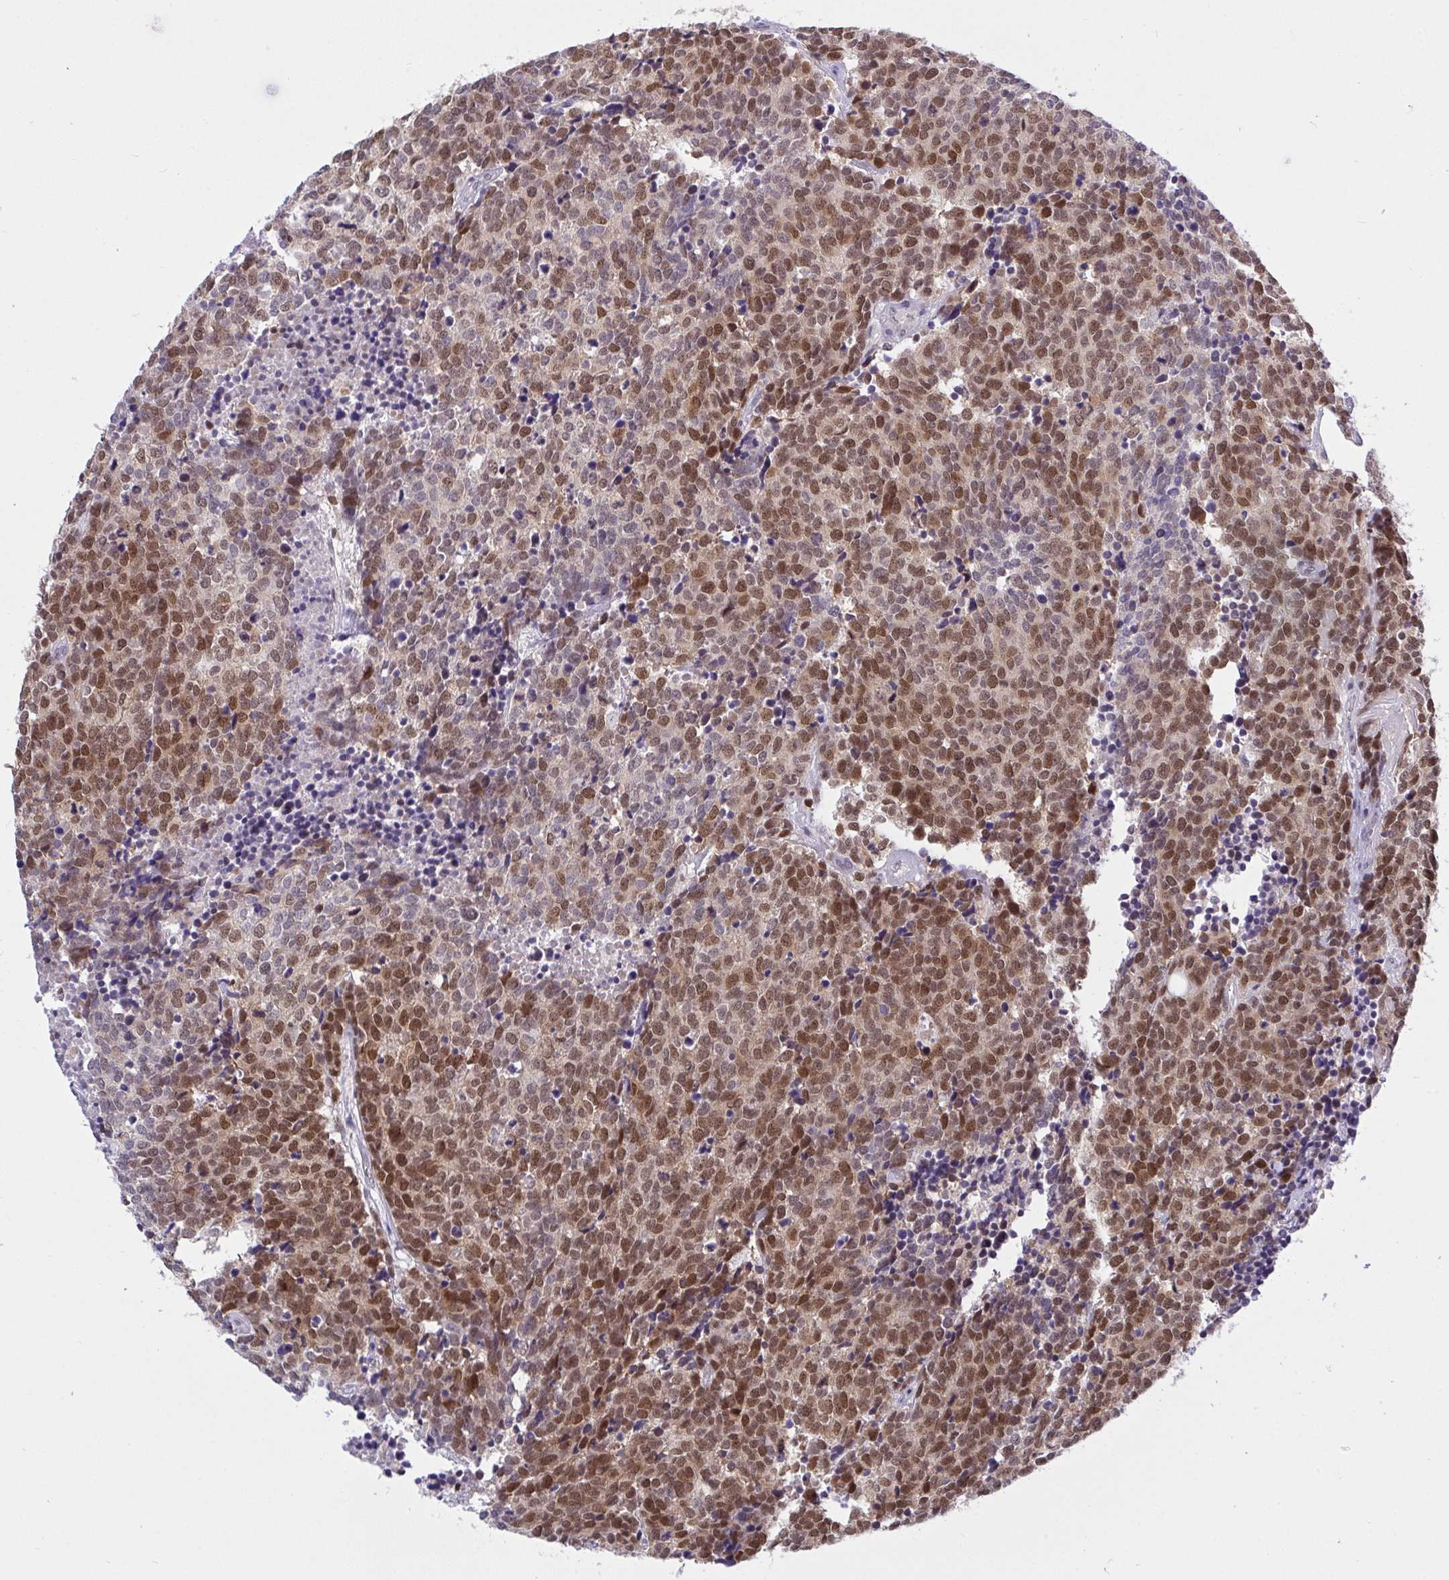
{"staining": {"intensity": "moderate", "quantity": ">75%", "location": "nuclear"}, "tissue": "carcinoid", "cell_type": "Tumor cells", "image_type": "cancer", "snomed": [{"axis": "morphology", "description": "Carcinoid, malignant, NOS"}, {"axis": "topography", "description": "Skin"}], "caption": "A medium amount of moderate nuclear positivity is present in approximately >75% of tumor cells in carcinoid tissue.", "gene": "RFC4", "patient": {"sex": "female", "age": 79}}